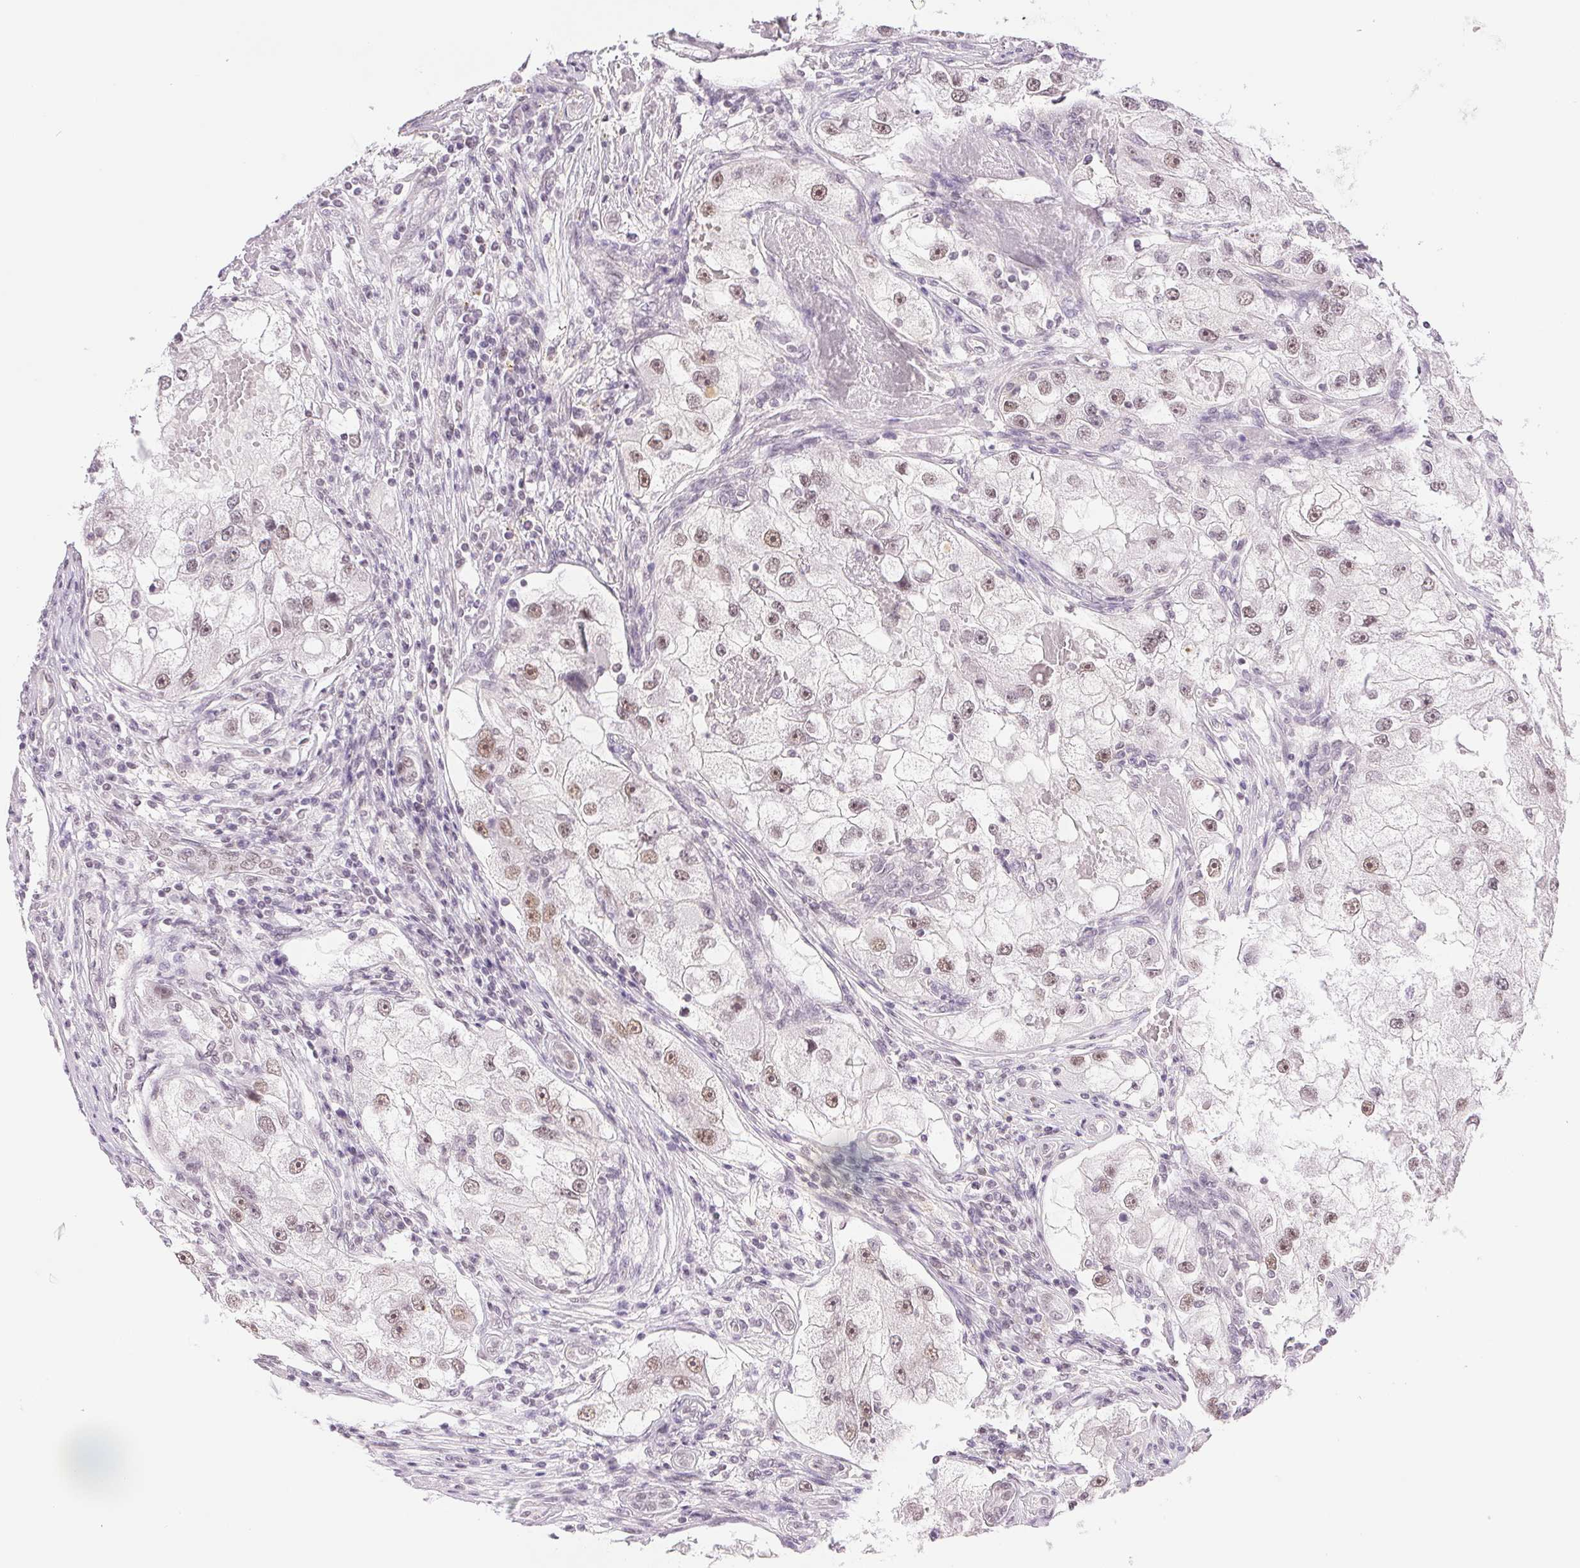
{"staining": {"intensity": "weak", "quantity": "25%-75%", "location": "nuclear"}, "tissue": "renal cancer", "cell_type": "Tumor cells", "image_type": "cancer", "snomed": [{"axis": "morphology", "description": "Adenocarcinoma, NOS"}, {"axis": "topography", "description": "Kidney"}], "caption": "IHC staining of renal cancer, which exhibits low levels of weak nuclear positivity in about 25%-75% of tumor cells indicating weak nuclear protein positivity. The staining was performed using DAB (brown) for protein detection and nuclei were counterstained in hematoxylin (blue).", "gene": "RPRD1B", "patient": {"sex": "male", "age": 63}}